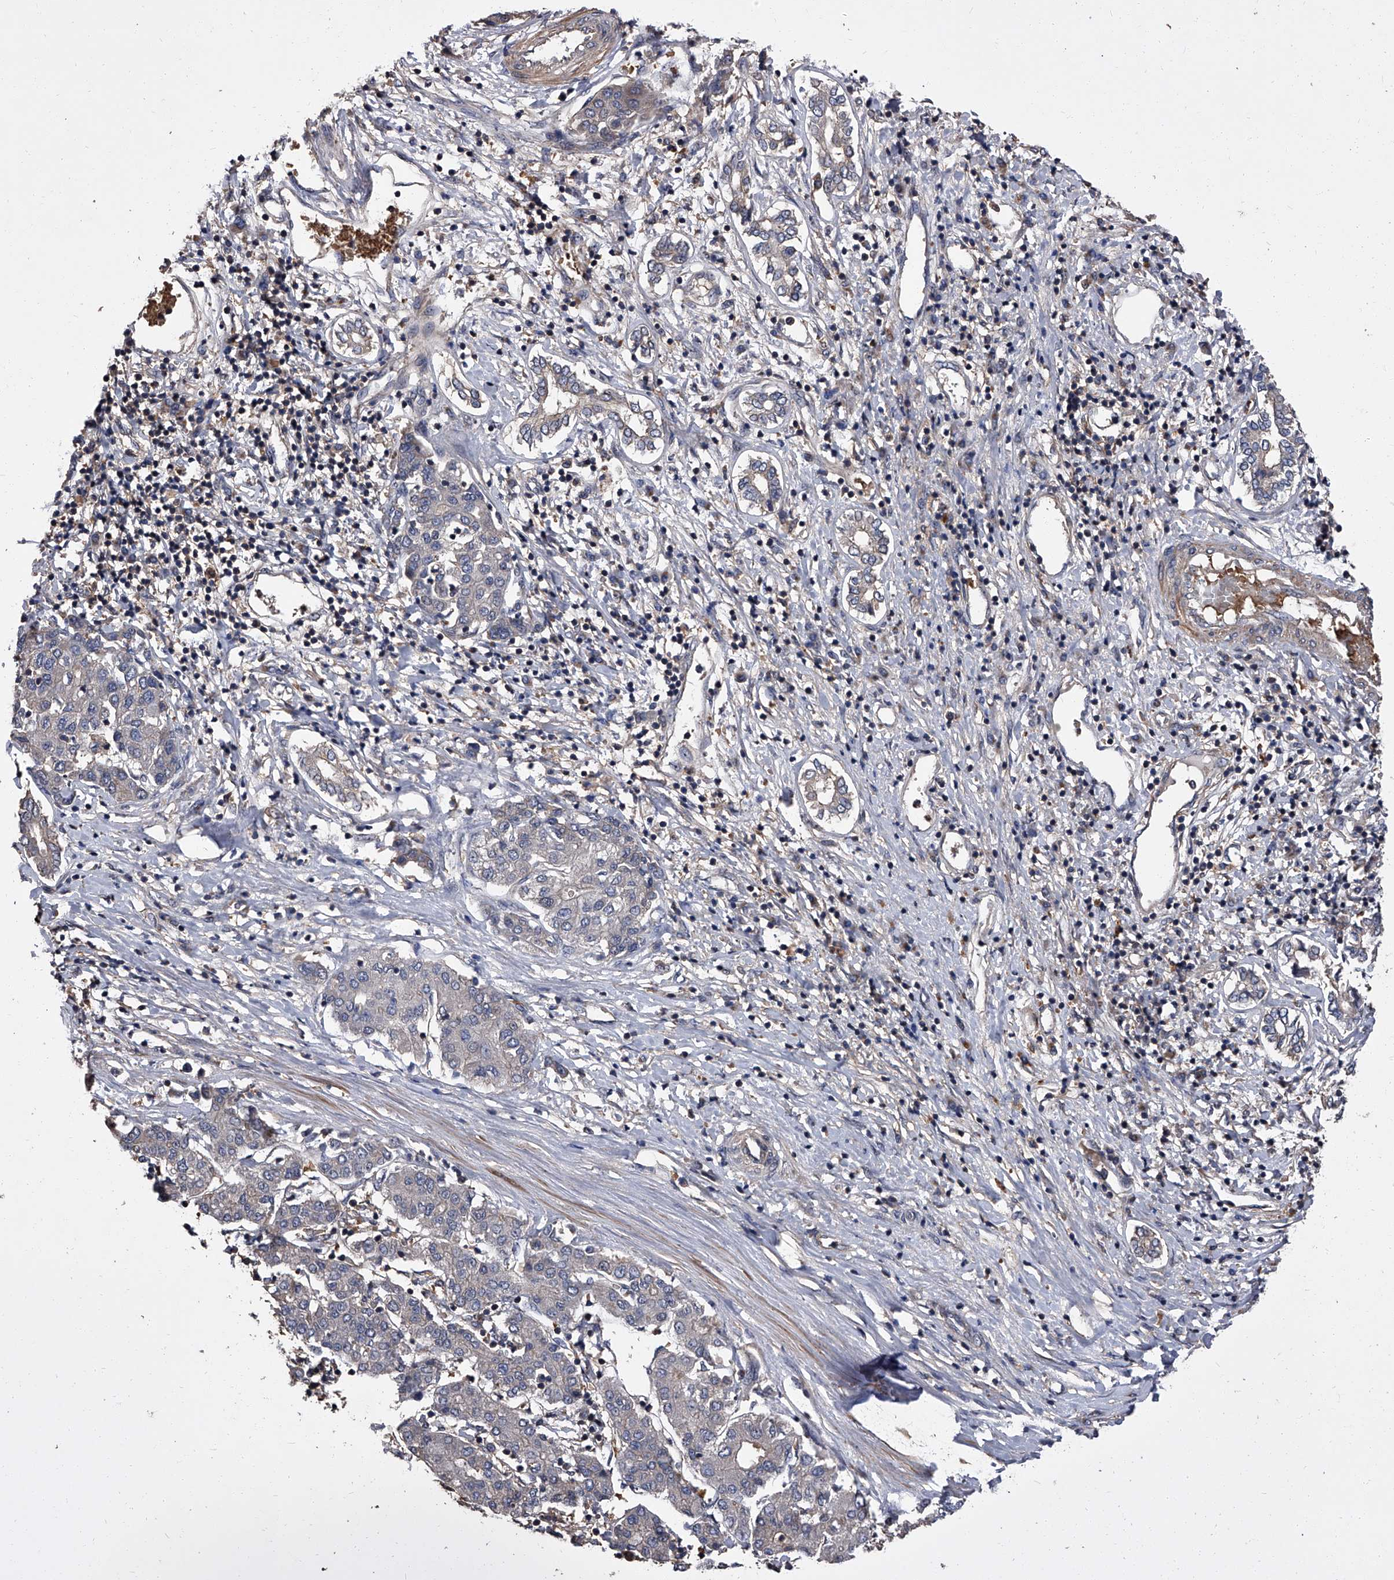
{"staining": {"intensity": "negative", "quantity": "none", "location": "none"}, "tissue": "liver cancer", "cell_type": "Tumor cells", "image_type": "cancer", "snomed": [{"axis": "morphology", "description": "Carcinoma, Hepatocellular, NOS"}, {"axis": "topography", "description": "Liver"}], "caption": "Protein analysis of liver cancer reveals no significant expression in tumor cells.", "gene": "STK36", "patient": {"sex": "male", "age": 65}}